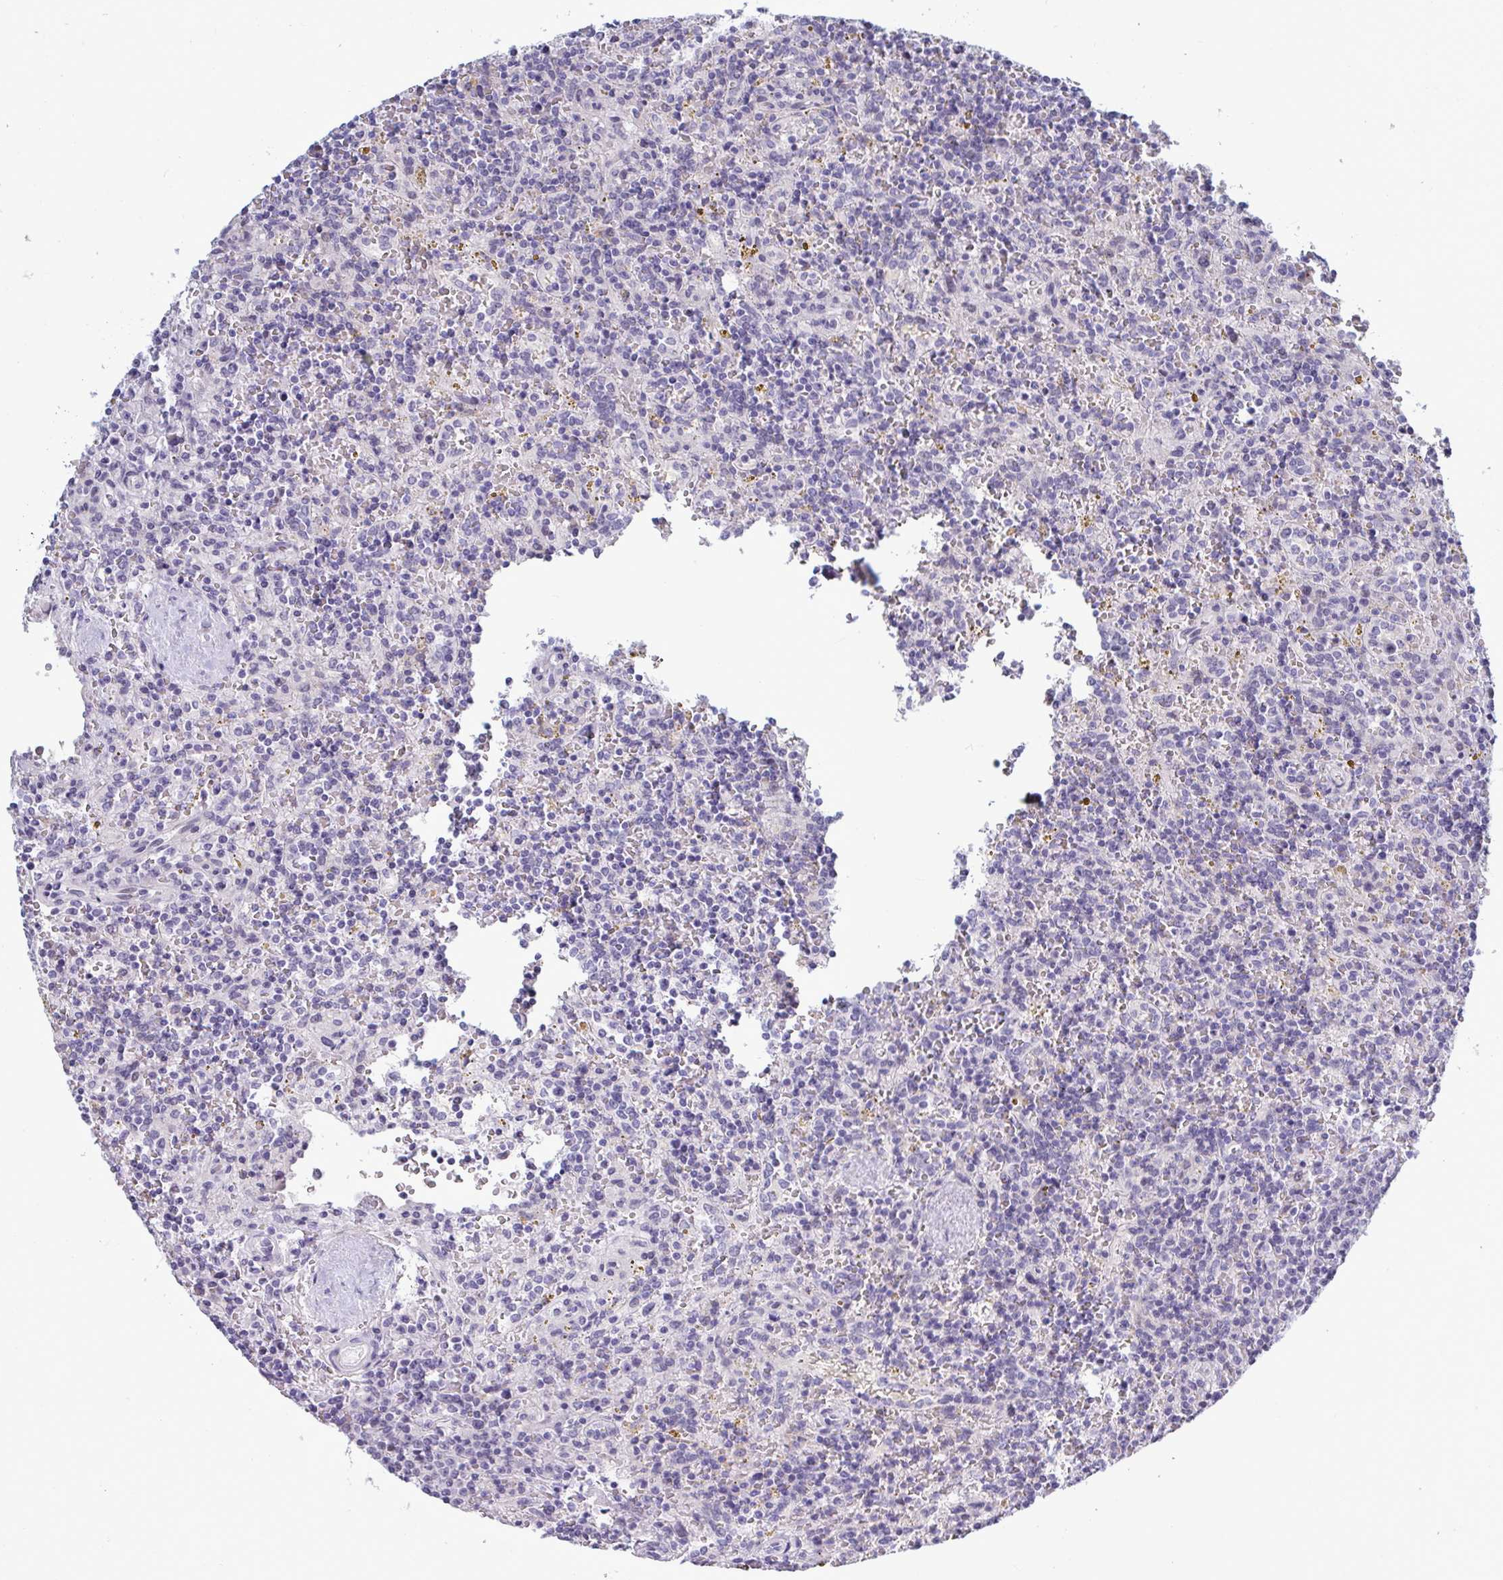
{"staining": {"intensity": "negative", "quantity": "none", "location": "none"}, "tissue": "lymphoma", "cell_type": "Tumor cells", "image_type": "cancer", "snomed": [{"axis": "morphology", "description": "Malignant lymphoma, non-Hodgkin's type, Low grade"}, {"axis": "topography", "description": "Spleen"}], "caption": "A photomicrograph of malignant lymphoma, non-Hodgkin's type (low-grade) stained for a protein shows no brown staining in tumor cells. (DAB IHC visualized using brightfield microscopy, high magnification).", "gene": "TCEAL8", "patient": {"sex": "male", "age": 67}}